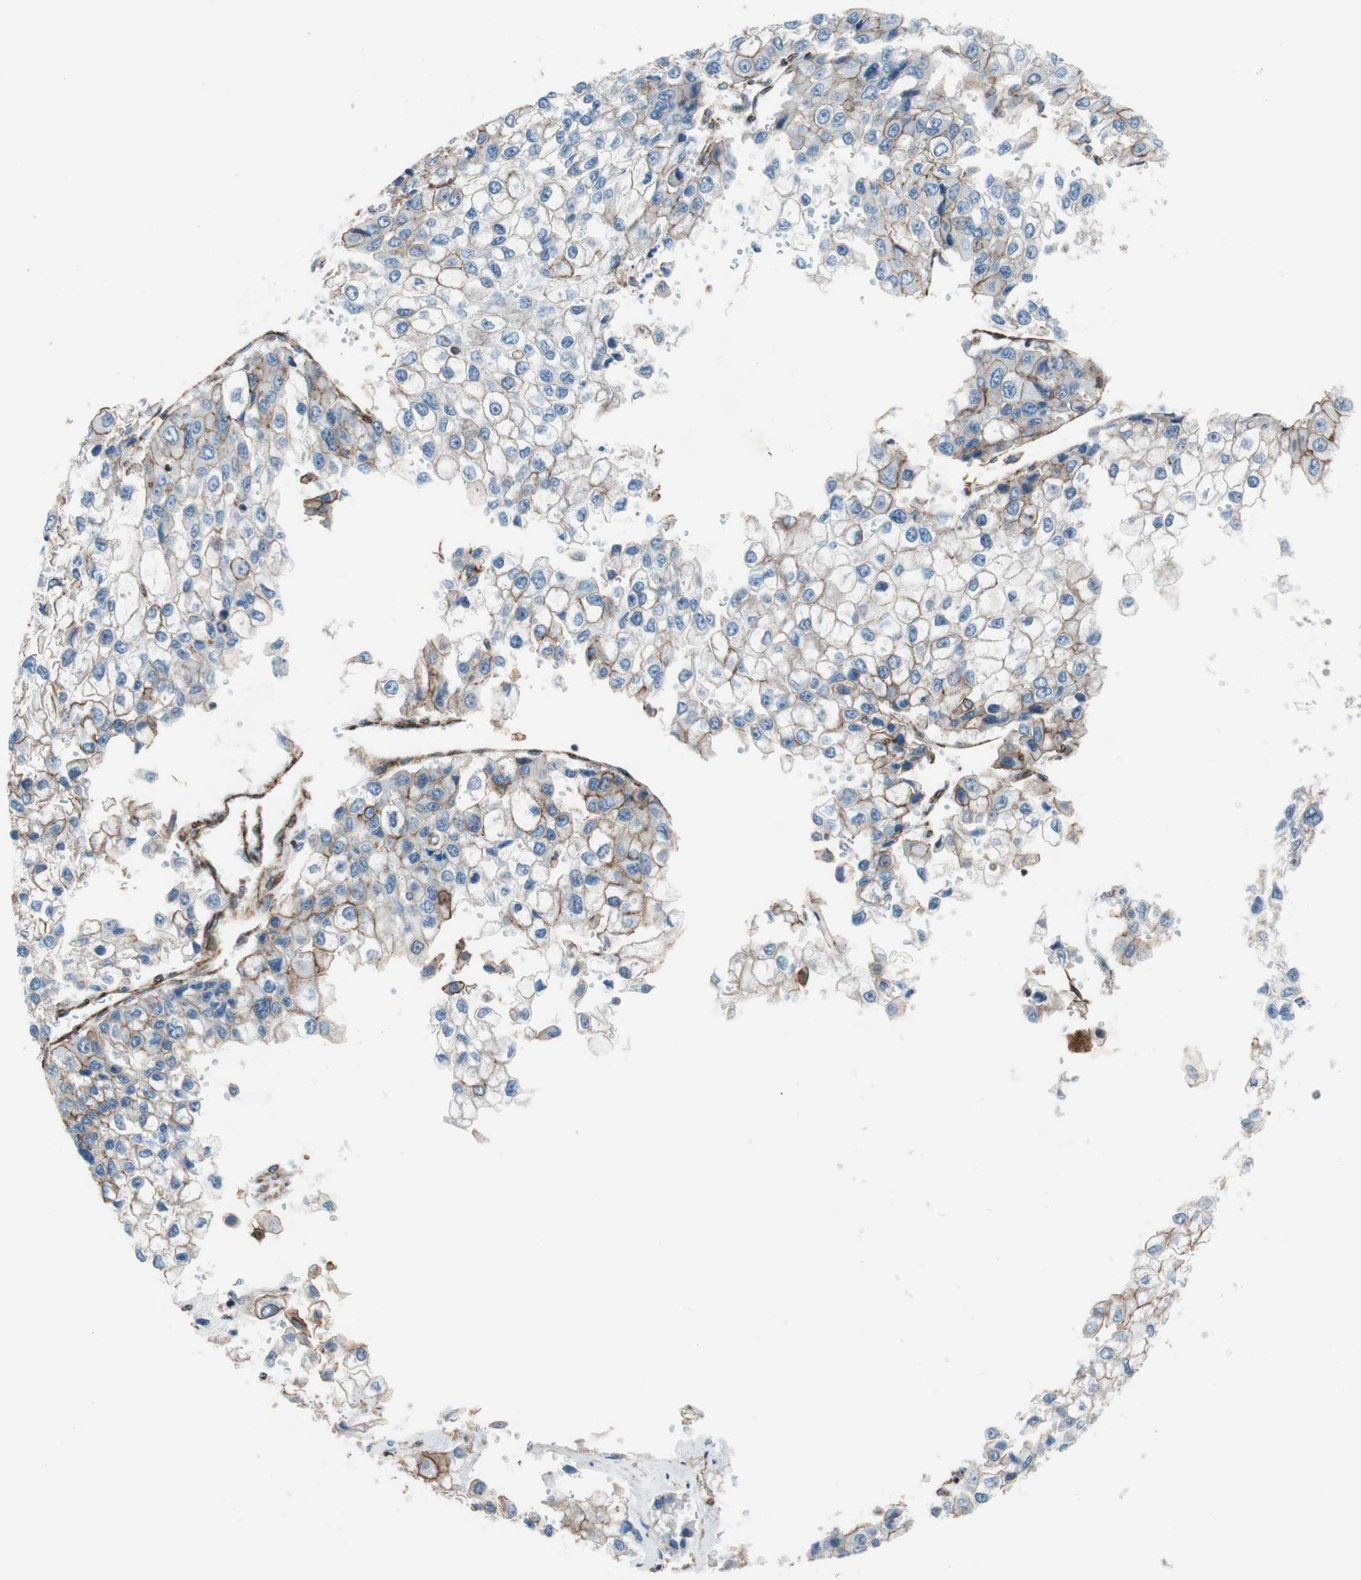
{"staining": {"intensity": "moderate", "quantity": "25%-75%", "location": "cytoplasmic/membranous"}, "tissue": "liver cancer", "cell_type": "Tumor cells", "image_type": "cancer", "snomed": [{"axis": "morphology", "description": "Carcinoma, Hepatocellular, NOS"}, {"axis": "topography", "description": "Liver"}], "caption": "Immunohistochemical staining of human hepatocellular carcinoma (liver) exhibits moderate cytoplasmic/membranous protein positivity in about 25%-75% of tumor cells. Immunohistochemistry stains the protein of interest in brown and the nuclei are stained blue.", "gene": "TCTA", "patient": {"sex": "female", "age": 66}}